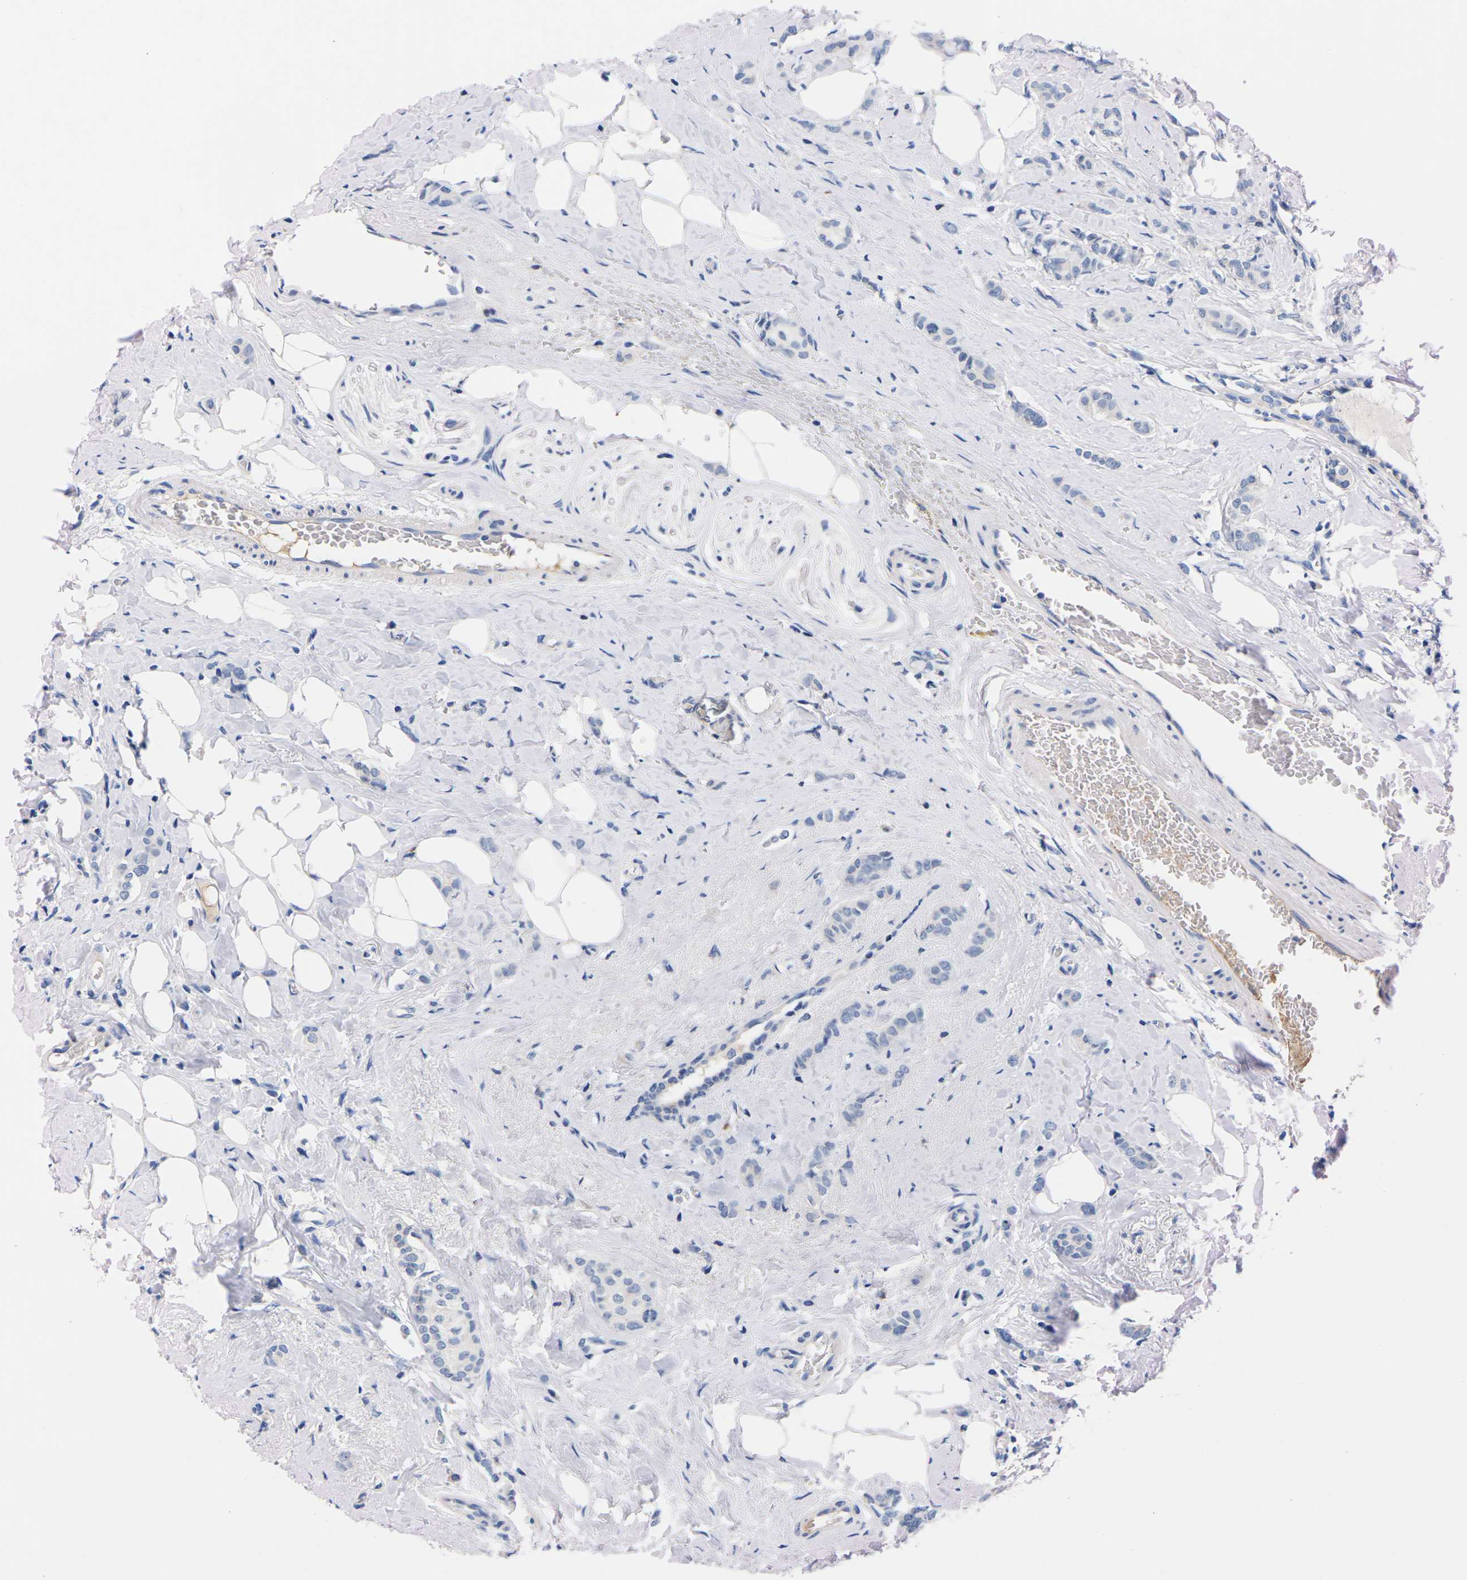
{"staining": {"intensity": "negative", "quantity": "none", "location": "none"}, "tissue": "breast cancer", "cell_type": "Tumor cells", "image_type": "cancer", "snomed": [{"axis": "morphology", "description": "Lobular carcinoma"}, {"axis": "topography", "description": "Breast"}], "caption": "DAB (3,3'-diaminobenzidine) immunohistochemical staining of human lobular carcinoma (breast) demonstrates no significant positivity in tumor cells. (DAB (3,3'-diaminobenzidine) IHC visualized using brightfield microscopy, high magnification).", "gene": "FAM210A", "patient": {"sex": "female", "age": 60}}